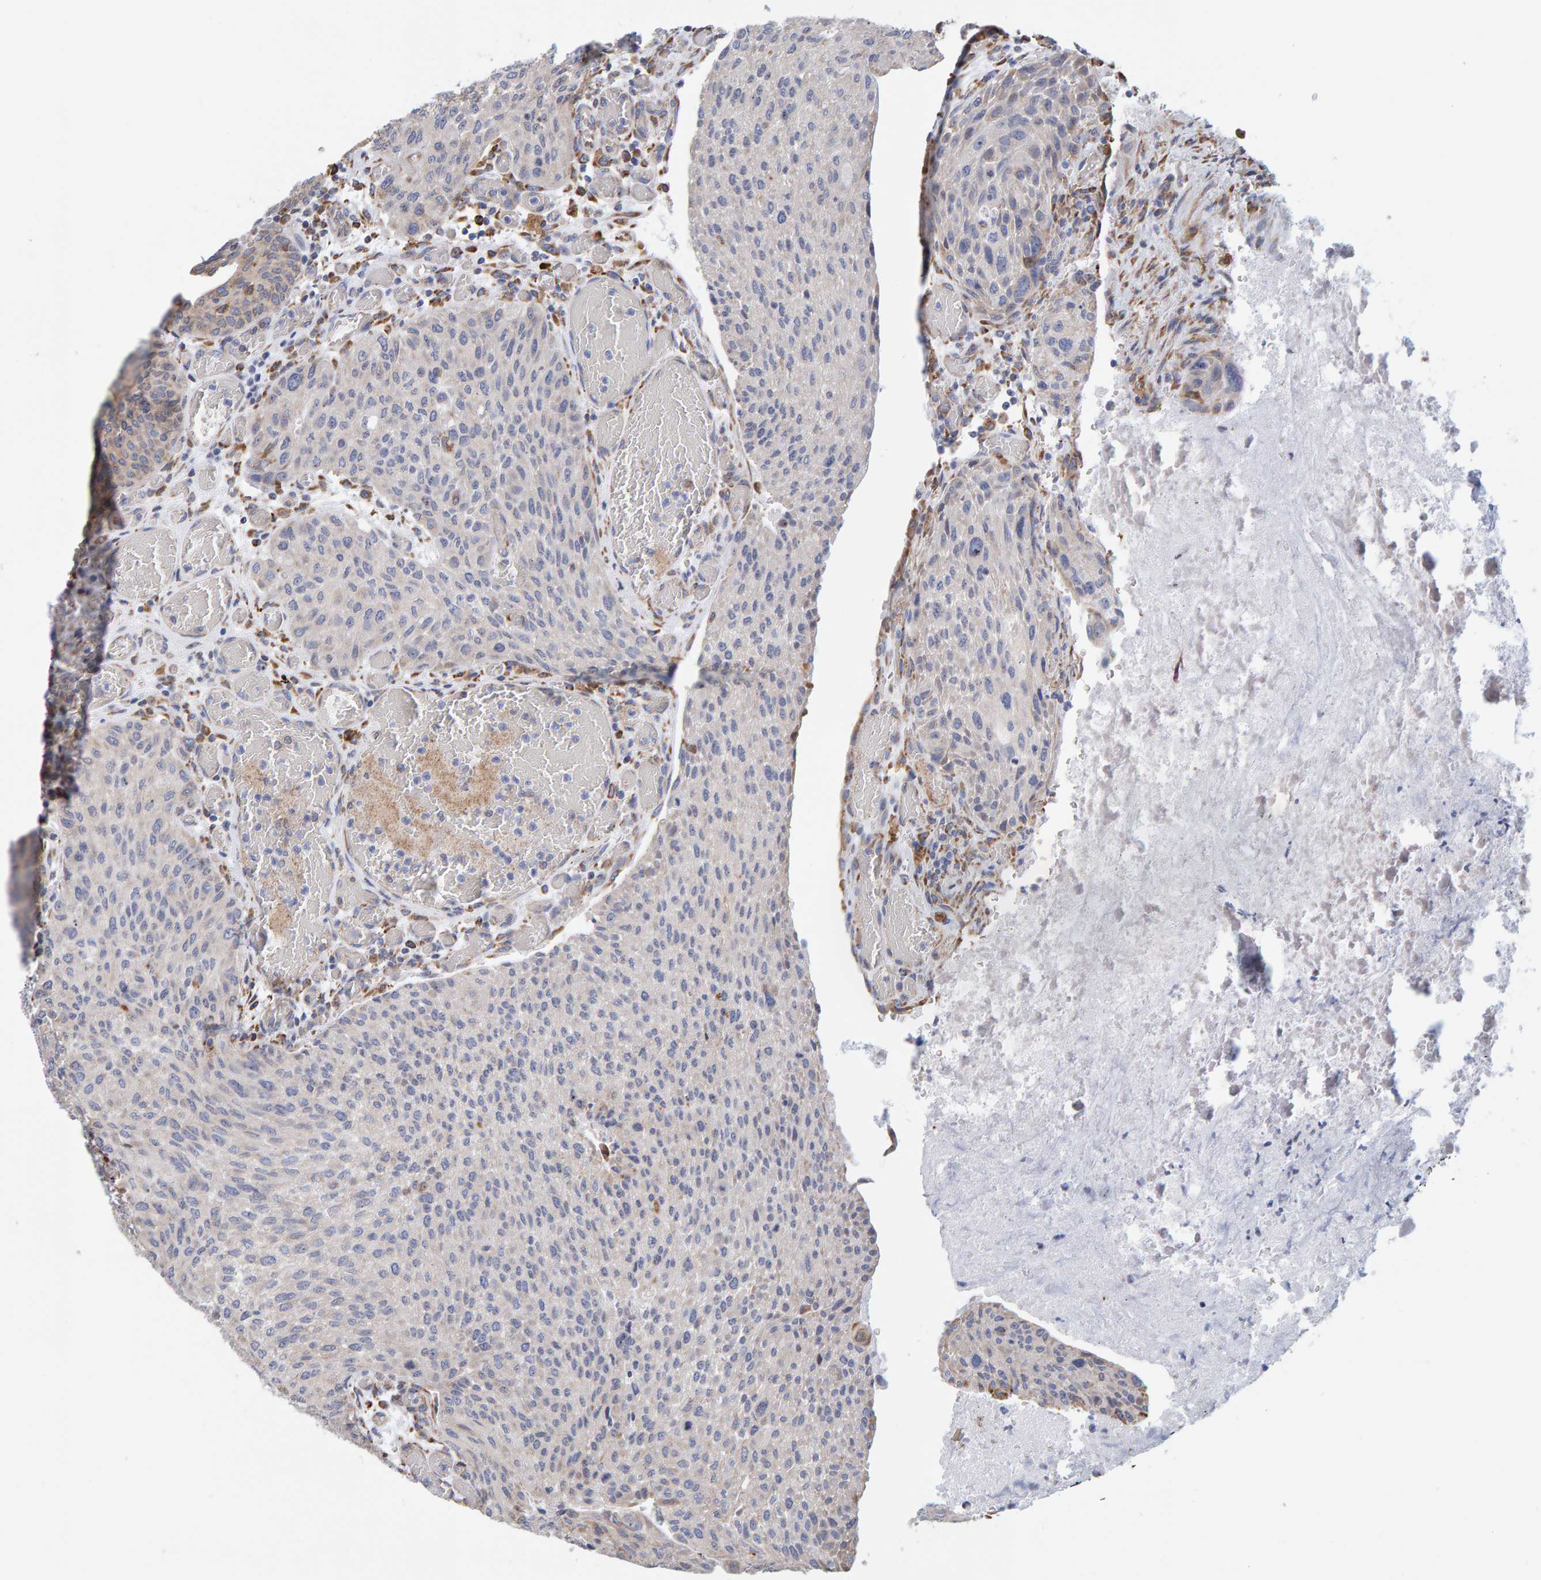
{"staining": {"intensity": "negative", "quantity": "none", "location": "none"}, "tissue": "urothelial cancer", "cell_type": "Tumor cells", "image_type": "cancer", "snomed": [{"axis": "morphology", "description": "Urothelial carcinoma, Low grade"}, {"axis": "morphology", "description": "Urothelial carcinoma, High grade"}, {"axis": "topography", "description": "Urinary bladder"}], "caption": "This is an immunohistochemistry micrograph of human urothelial cancer. There is no positivity in tumor cells.", "gene": "SGPL1", "patient": {"sex": "male", "age": 35}}